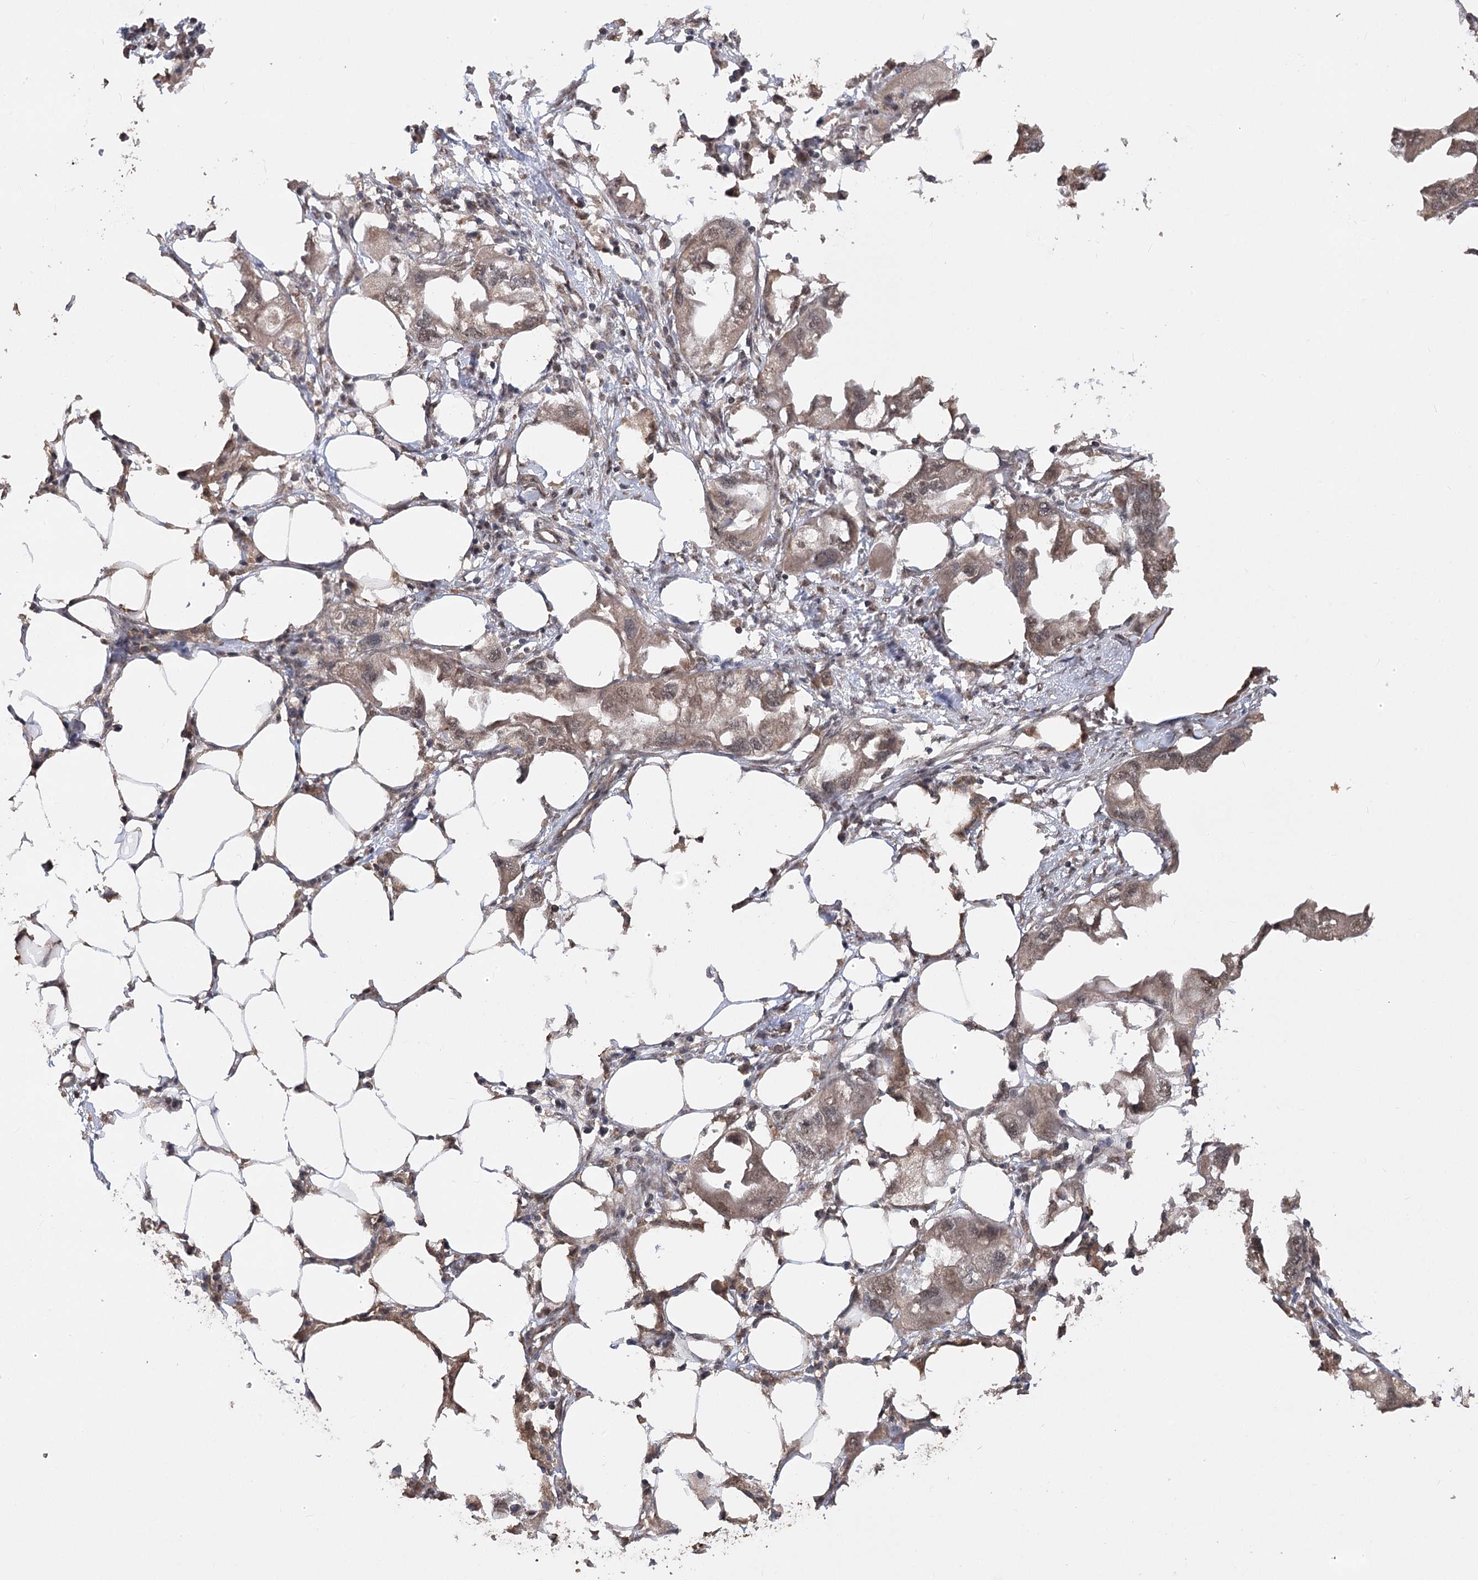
{"staining": {"intensity": "moderate", "quantity": ">75%", "location": "cytoplasmic/membranous,nuclear"}, "tissue": "endometrial cancer", "cell_type": "Tumor cells", "image_type": "cancer", "snomed": [{"axis": "morphology", "description": "Adenocarcinoma, NOS"}, {"axis": "morphology", "description": "Adenocarcinoma, metastatic, NOS"}, {"axis": "topography", "description": "Adipose tissue"}, {"axis": "topography", "description": "Endometrium"}], "caption": "Protein expression analysis of human endometrial cancer reveals moderate cytoplasmic/membranous and nuclear expression in approximately >75% of tumor cells. The protein of interest is shown in brown color, while the nuclei are stained blue.", "gene": "TENM2", "patient": {"sex": "female", "age": 67}}